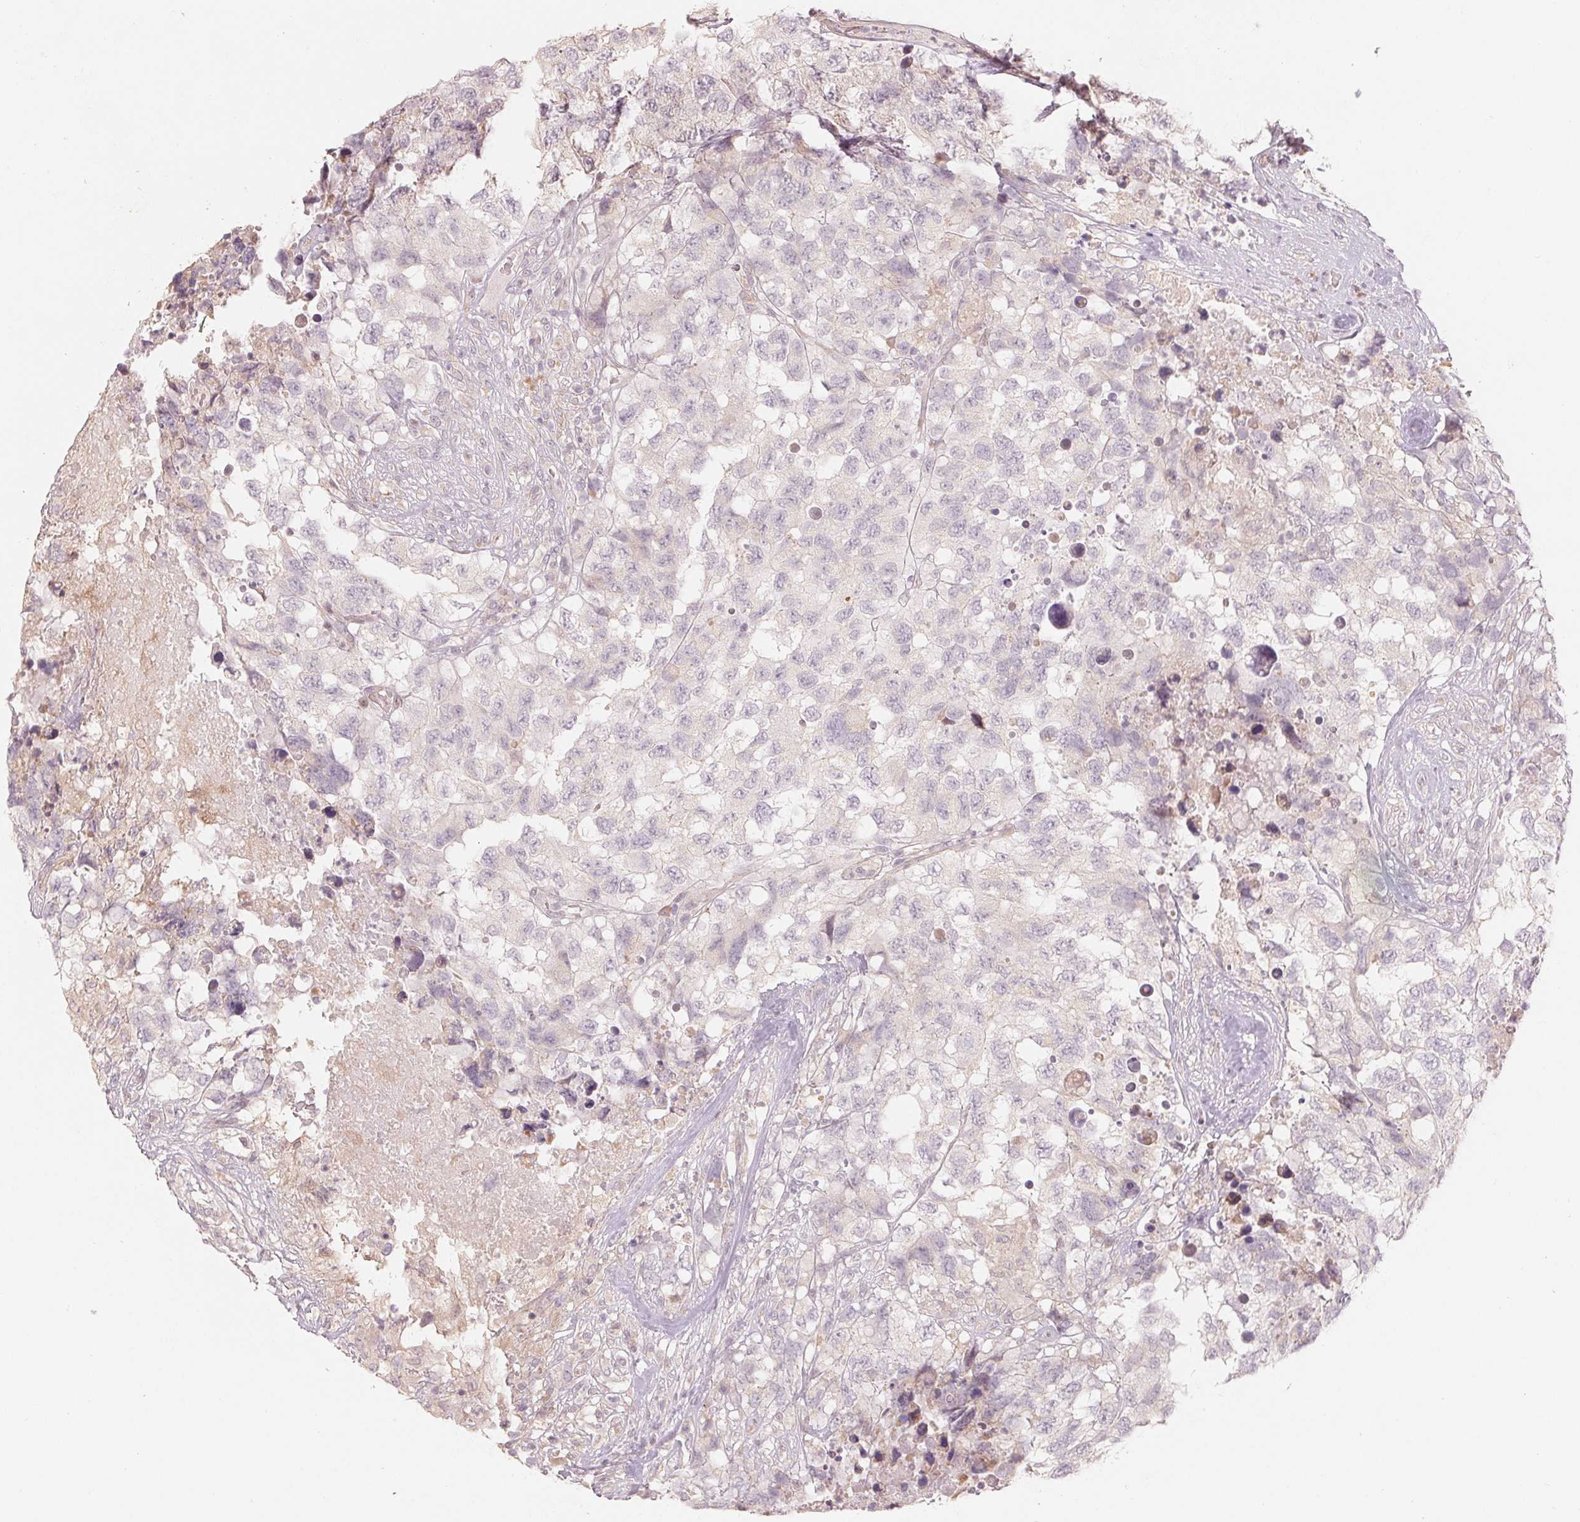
{"staining": {"intensity": "negative", "quantity": "none", "location": "none"}, "tissue": "testis cancer", "cell_type": "Tumor cells", "image_type": "cancer", "snomed": [{"axis": "morphology", "description": "Carcinoma, Embryonal, NOS"}, {"axis": "topography", "description": "Testis"}], "caption": "IHC histopathology image of testis embryonal carcinoma stained for a protein (brown), which displays no staining in tumor cells.", "gene": "DENND2C", "patient": {"sex": "male", "age": 83}}